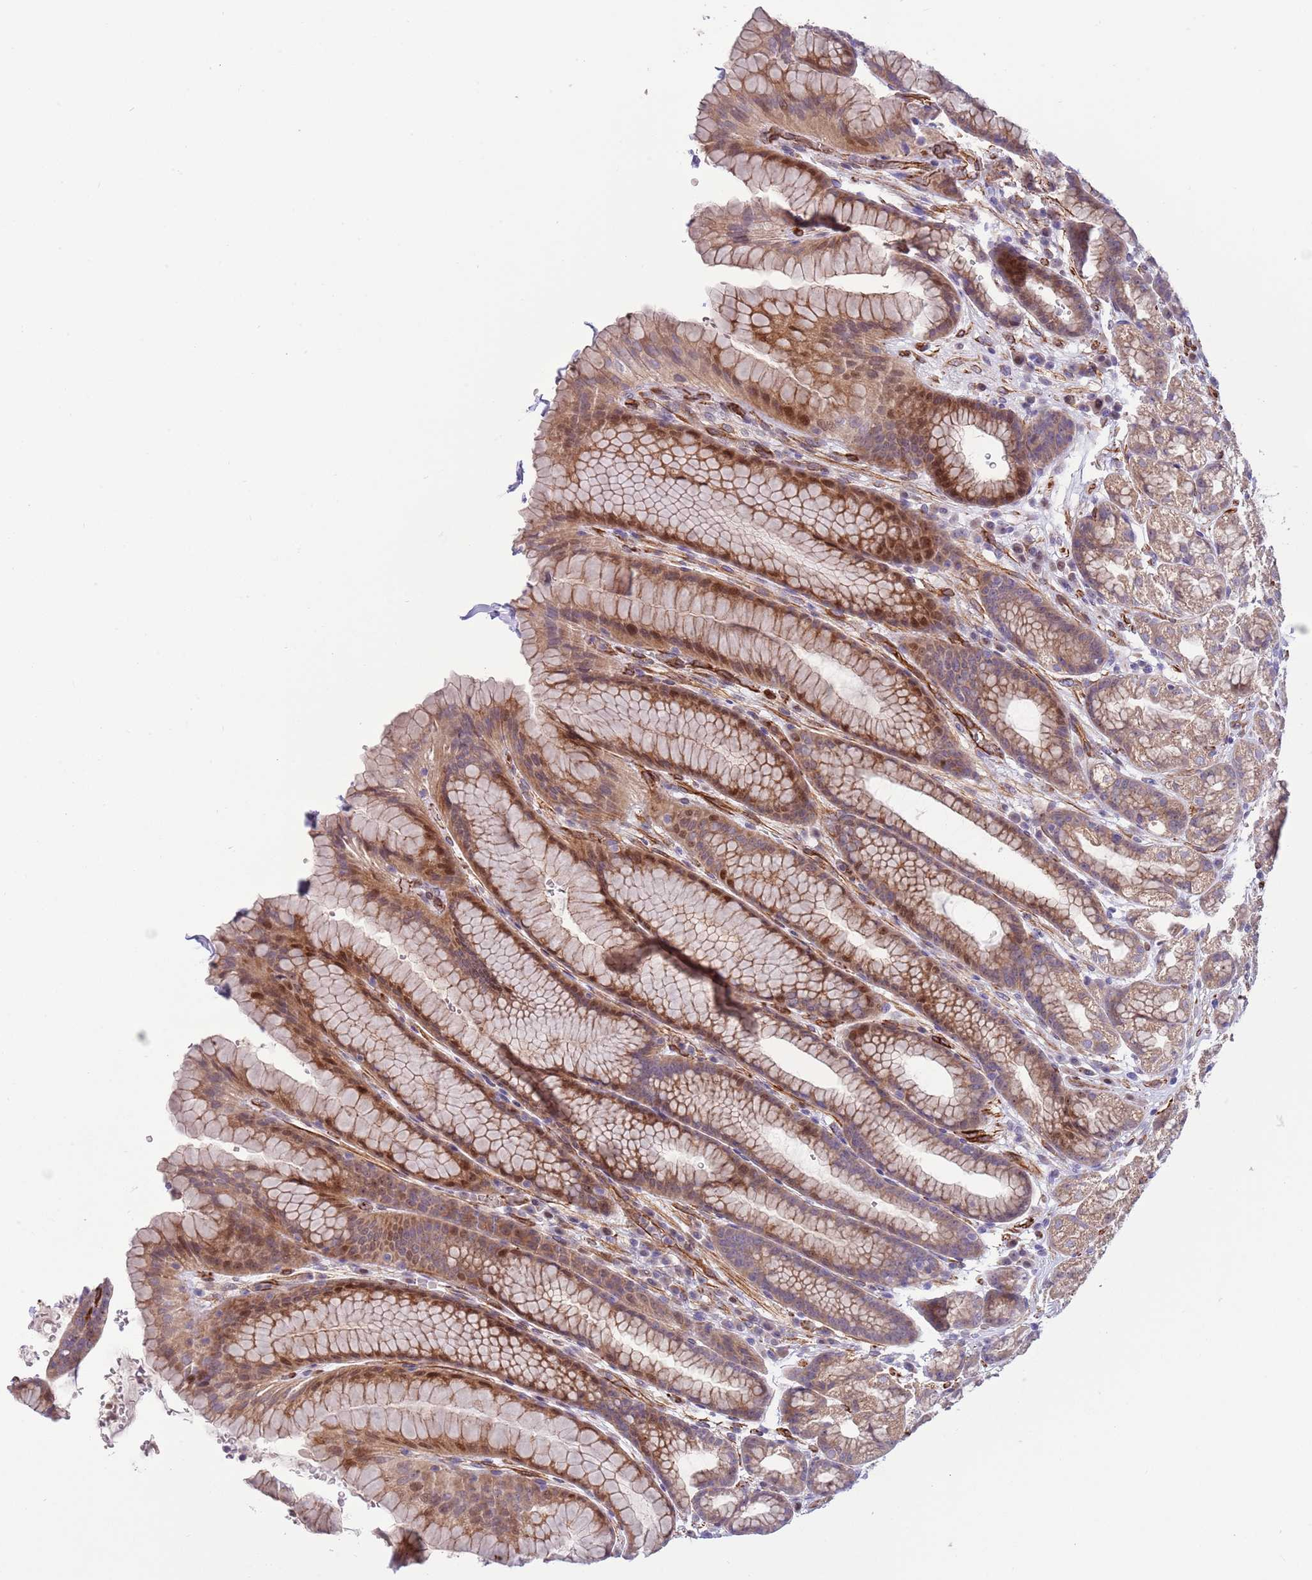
{"staining": {"intensity": "moderate", "quantity": ">75%", "location": "cytoplasmic/membranous,nuclear"}, "tissue": "stomach", "cell_type": "Glandular cells", "image_type": "normal", "snomed": [{"axis": "morphology", "description": "Normal tissue, NOS"}, {"axis": "morphology", "description": "Adenocarcinoma, NOS"}, {"axis": "topography", "description": "Stomach"}], "caption": "Unremarkable stomach shows moderate cytoplasmic/membranous,nuclear expression in about >75% of glandular cells Nuclei are stained in blue..", "gene": "GAS2L3", "patient": {"sex": "male", "age": 57}}